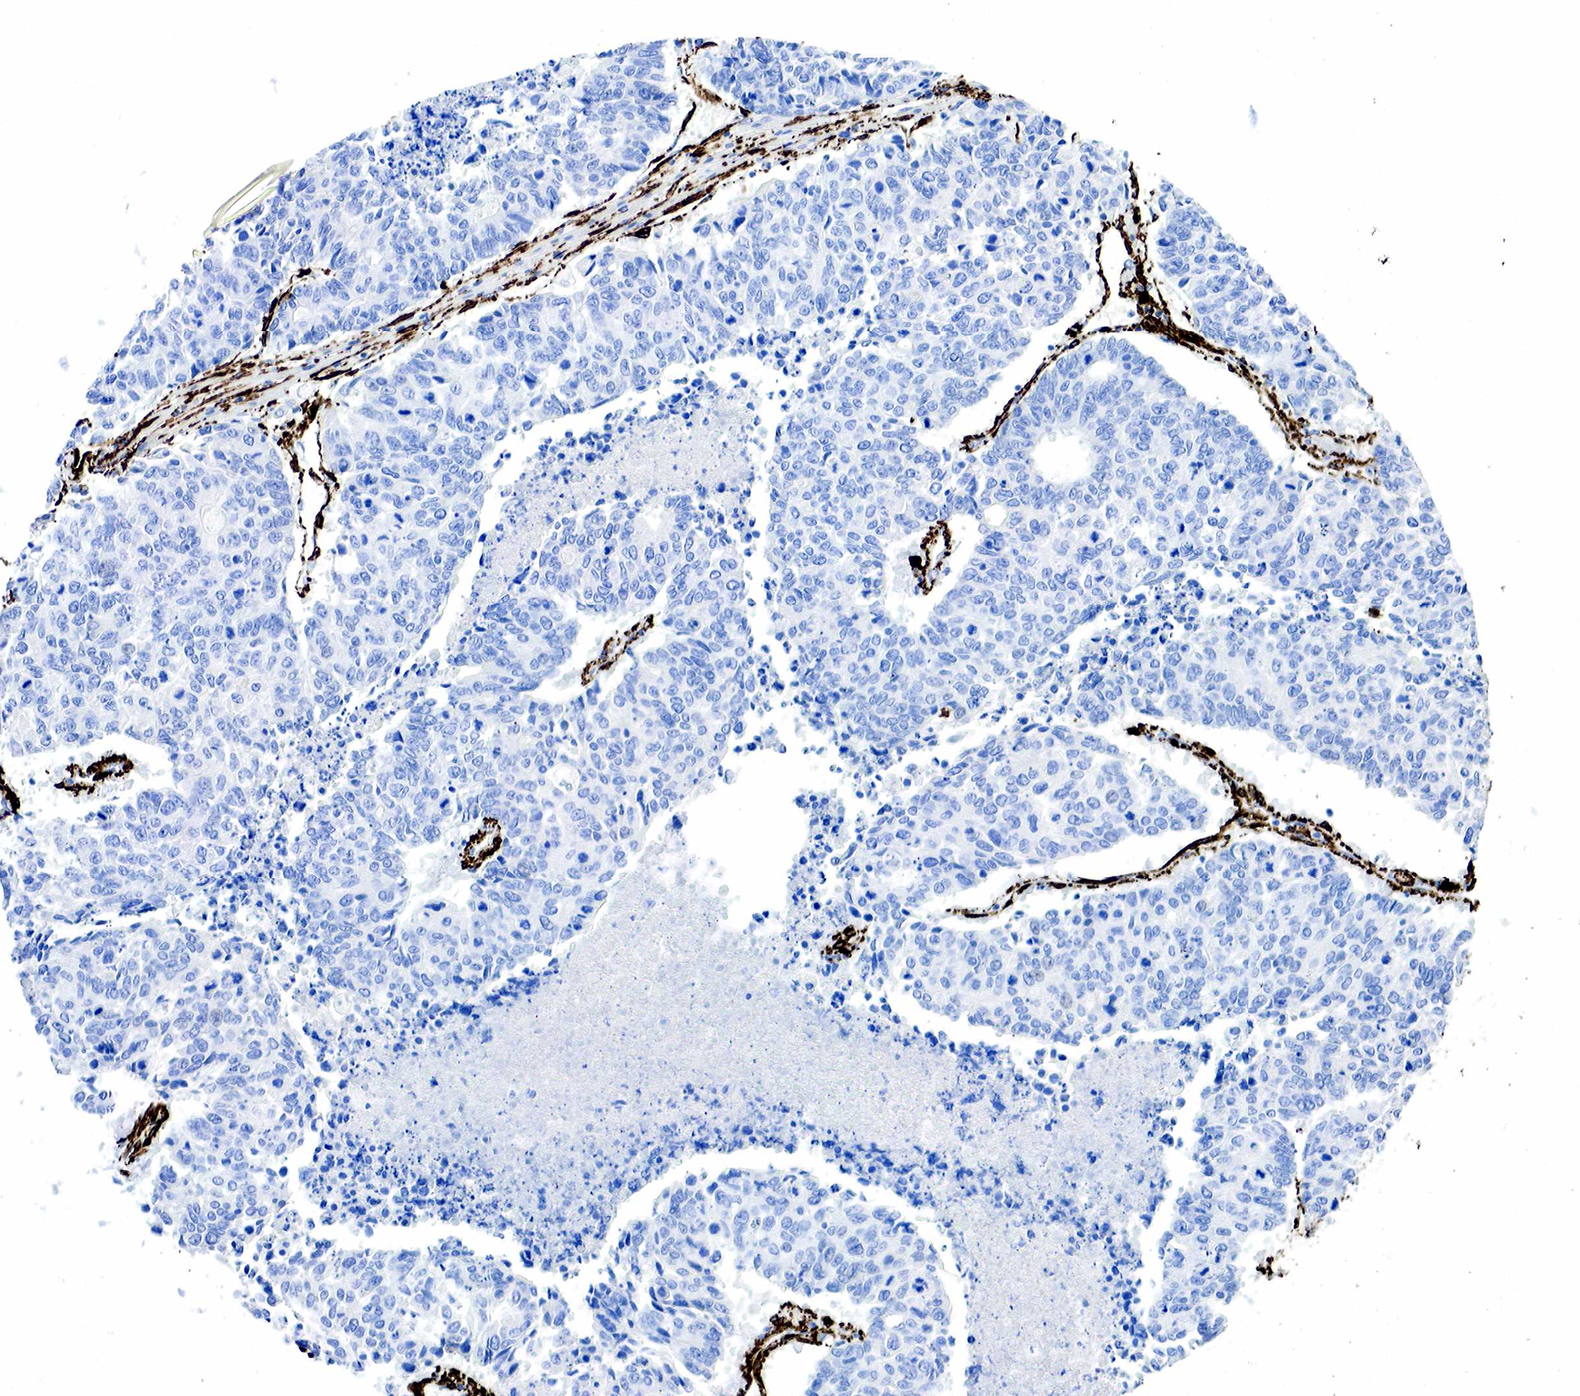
{"staining": {"intensity": "negative", "quantity": "none", "location": "none"}, "tissue": "liver cancer", "cell_type": "Tumor cells", "image_type": "cancer", "snomed": [{"axis": "morphology", "description": "Carcinoma, metastatic, NOS"}, {"axis": "topography", "description": "Liver"}], "caption": "An immunohistochemistry image of liver cancer (metastatic carcinoma) is shown. There is no staining in tumor cells of liver cancer (metastatic carcinoma).", "gene": "ACTA2", "patient": {"sex": "male", "age": 49}}